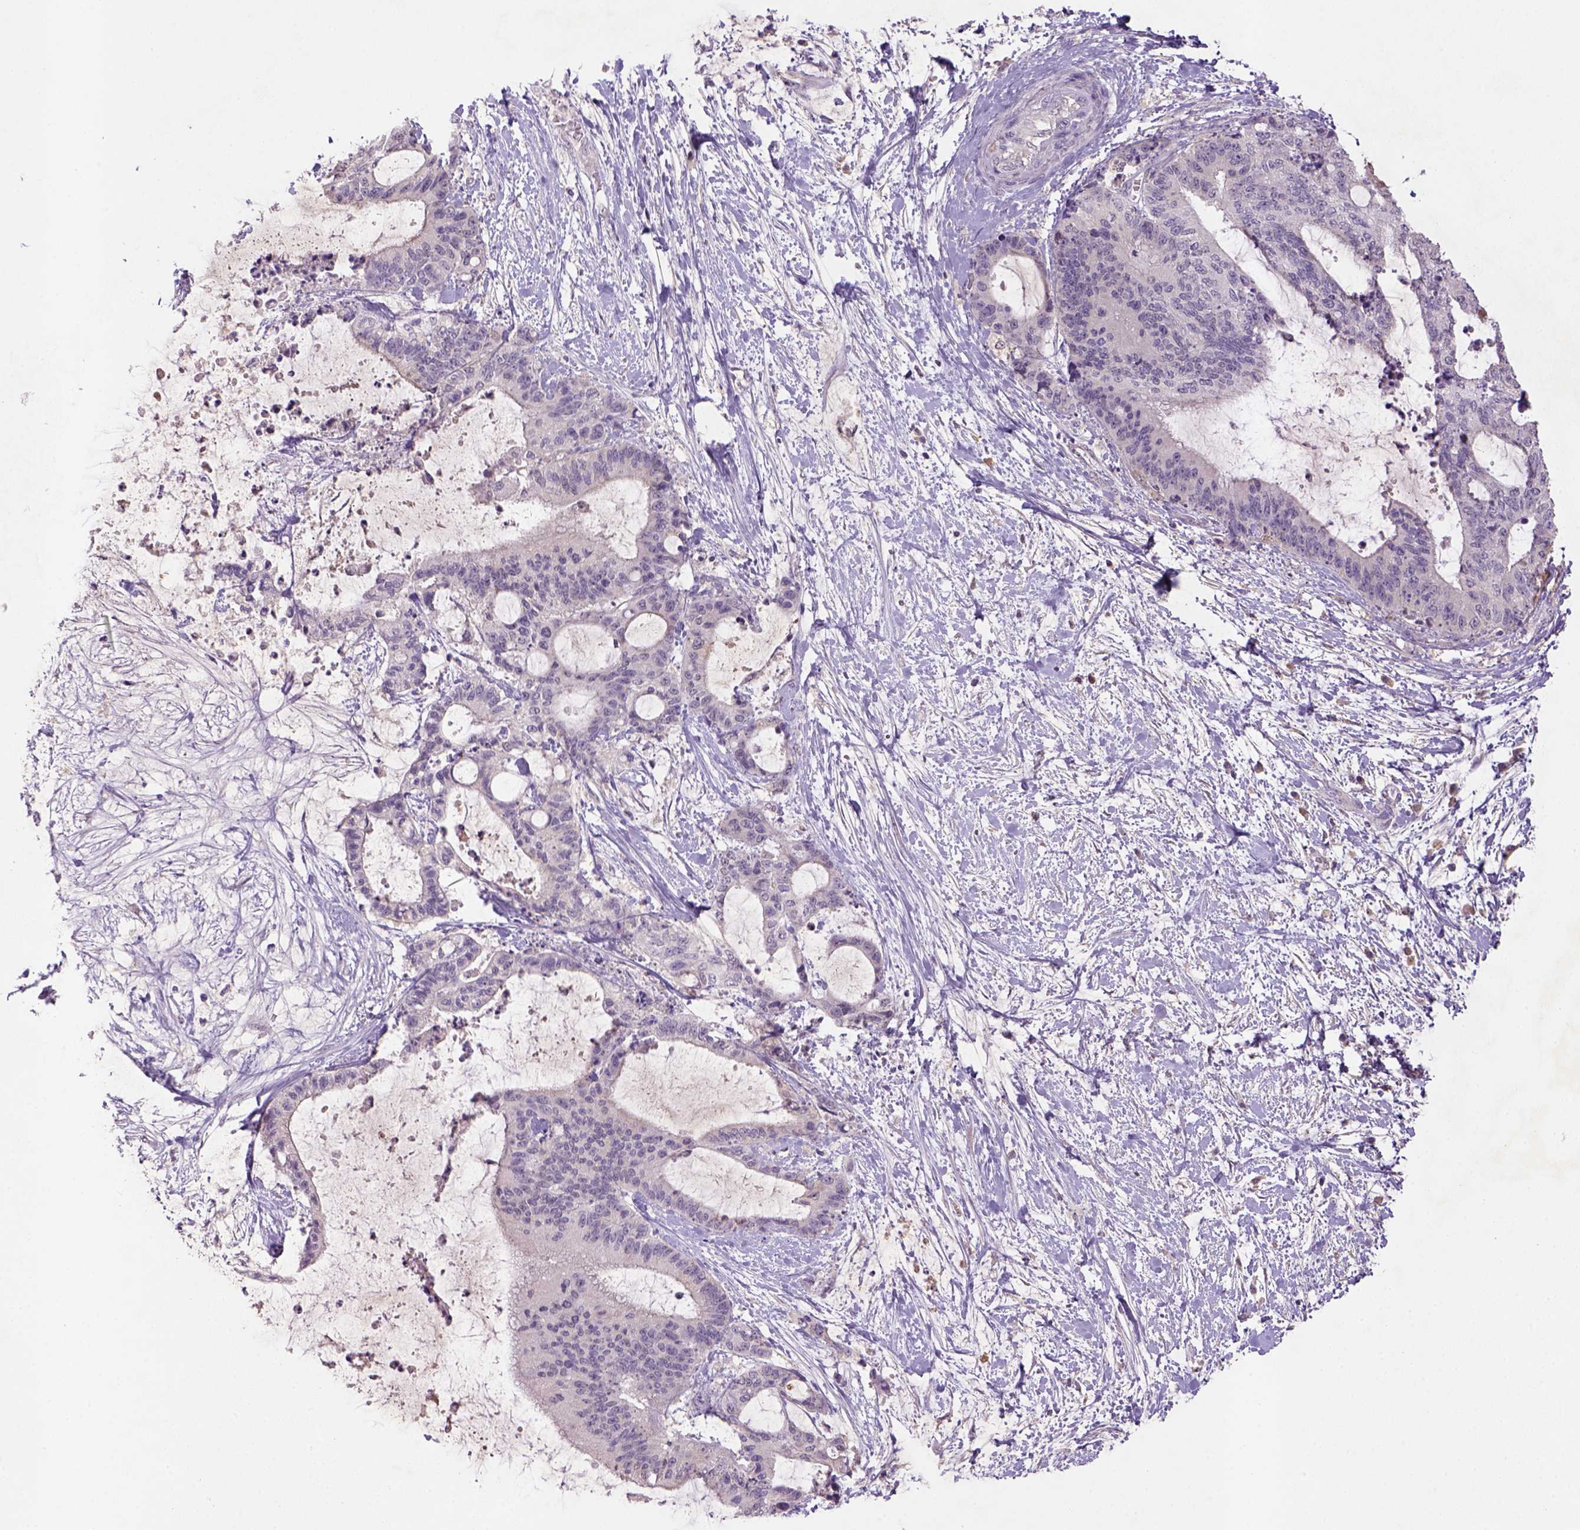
{"staining": {"intensity": "negative", "quantity": "none", "location": "none"}, "tissue": "liver cancer", "cell_type": "Tumor cells", "image_type": "cancer", "snomed": [{"axis": "morphology", "description": "Cholangiocarcinoma"}, {"axis": "topography", "description": "Liver"}], "caption": "Immunohistochemical staining of human liver cholangiocarcinoma reveals no significant expression in tumor cells.", "gene": "NLGN2", "patient": {"sex": "female", "age": 73}}